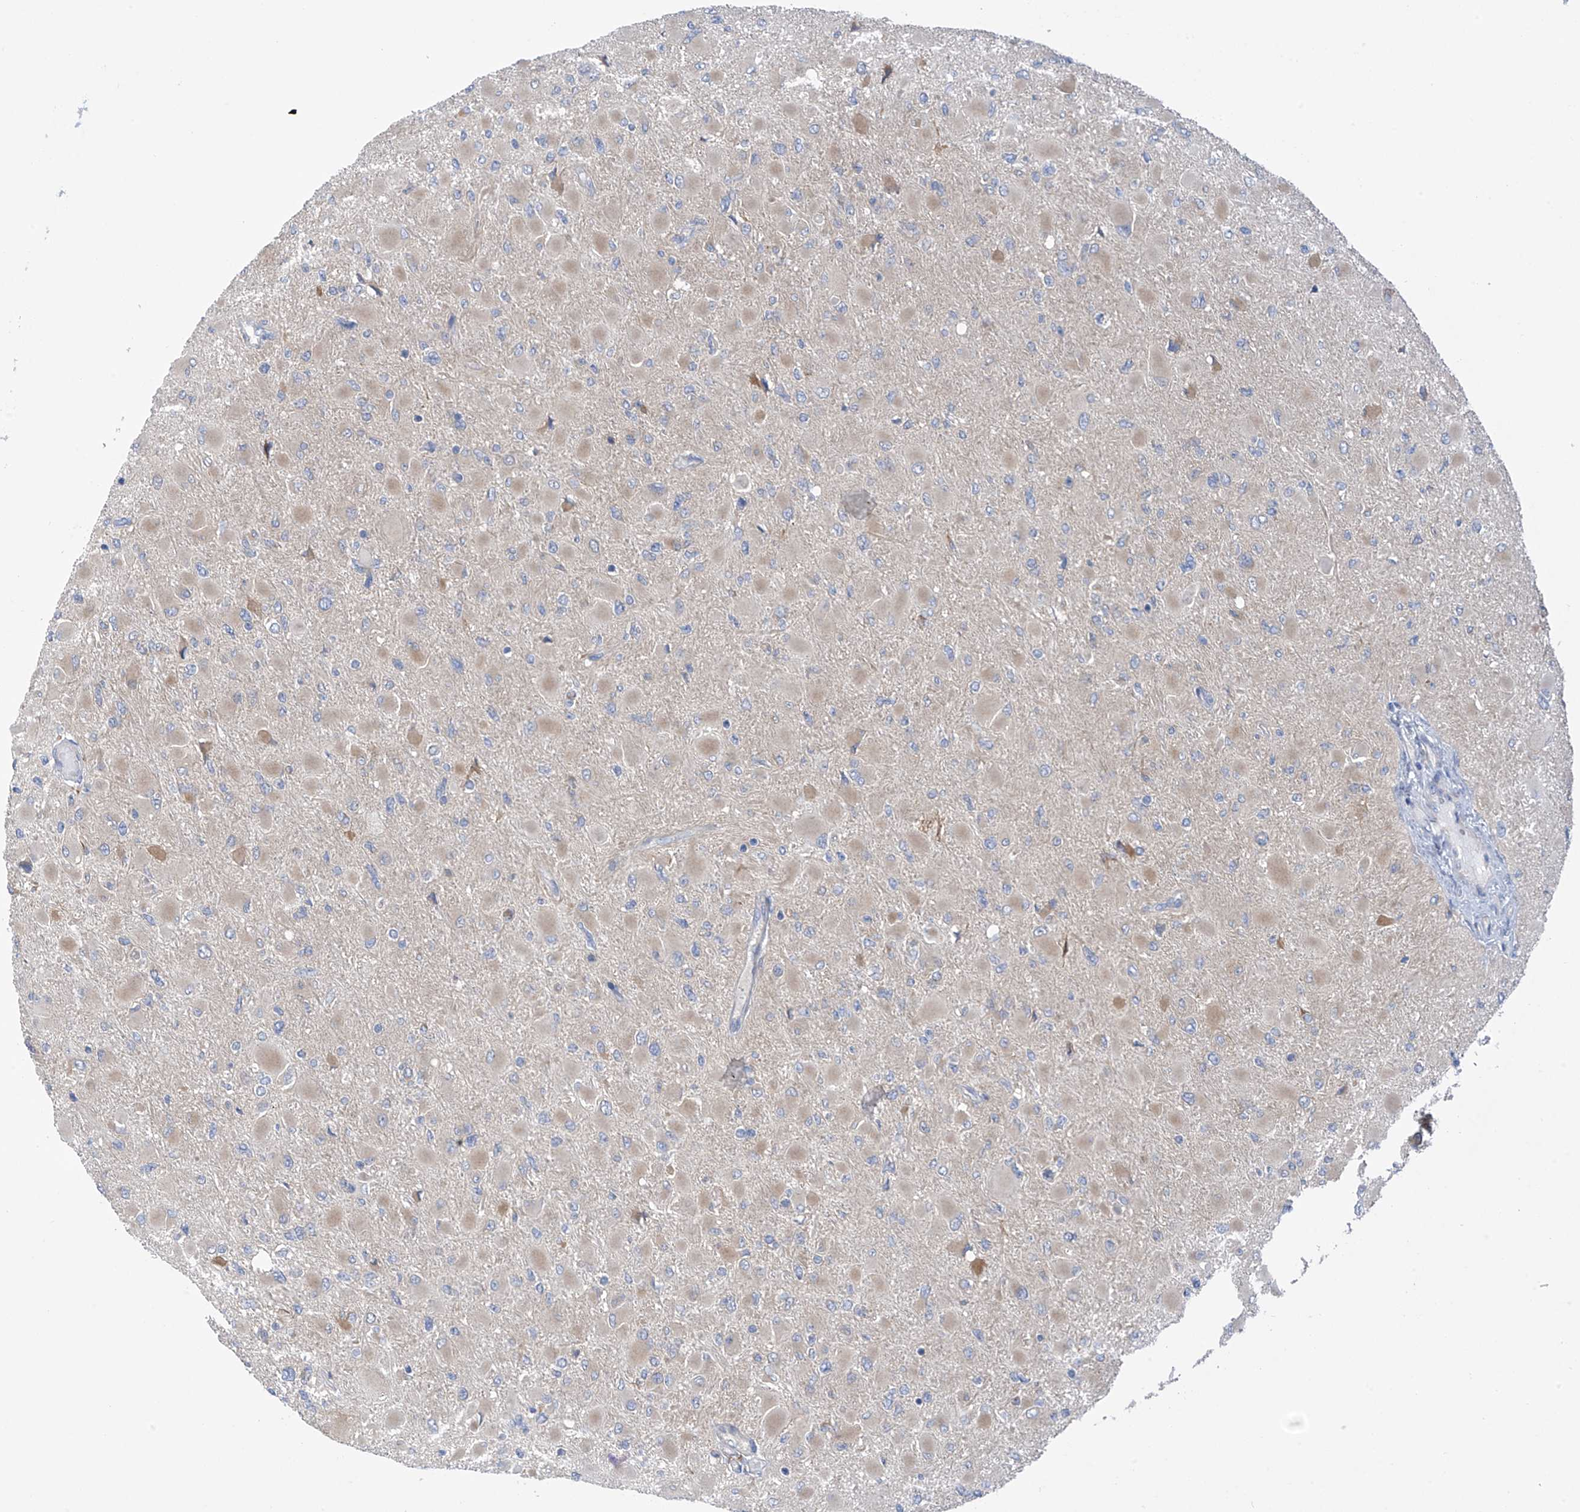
{"staining": {"intensity": "negative", "quantity": "none", "location": "none"}, "tissue": "glioma", "cell_type": "Tumor cells", "image_type": "cancer", "snomed": [{"axis": "morphology", "description": "Glioma, malignant, High grade"}, {"axis": "topography", "description": "Cerebral cortex"}], "caption": "This is an immunohistochemistry (IHC) micrograph of glioma. There is no positivity in tumor cells.", "gene": "REPS1", "patient": {"sex": "female", "age": 36}}